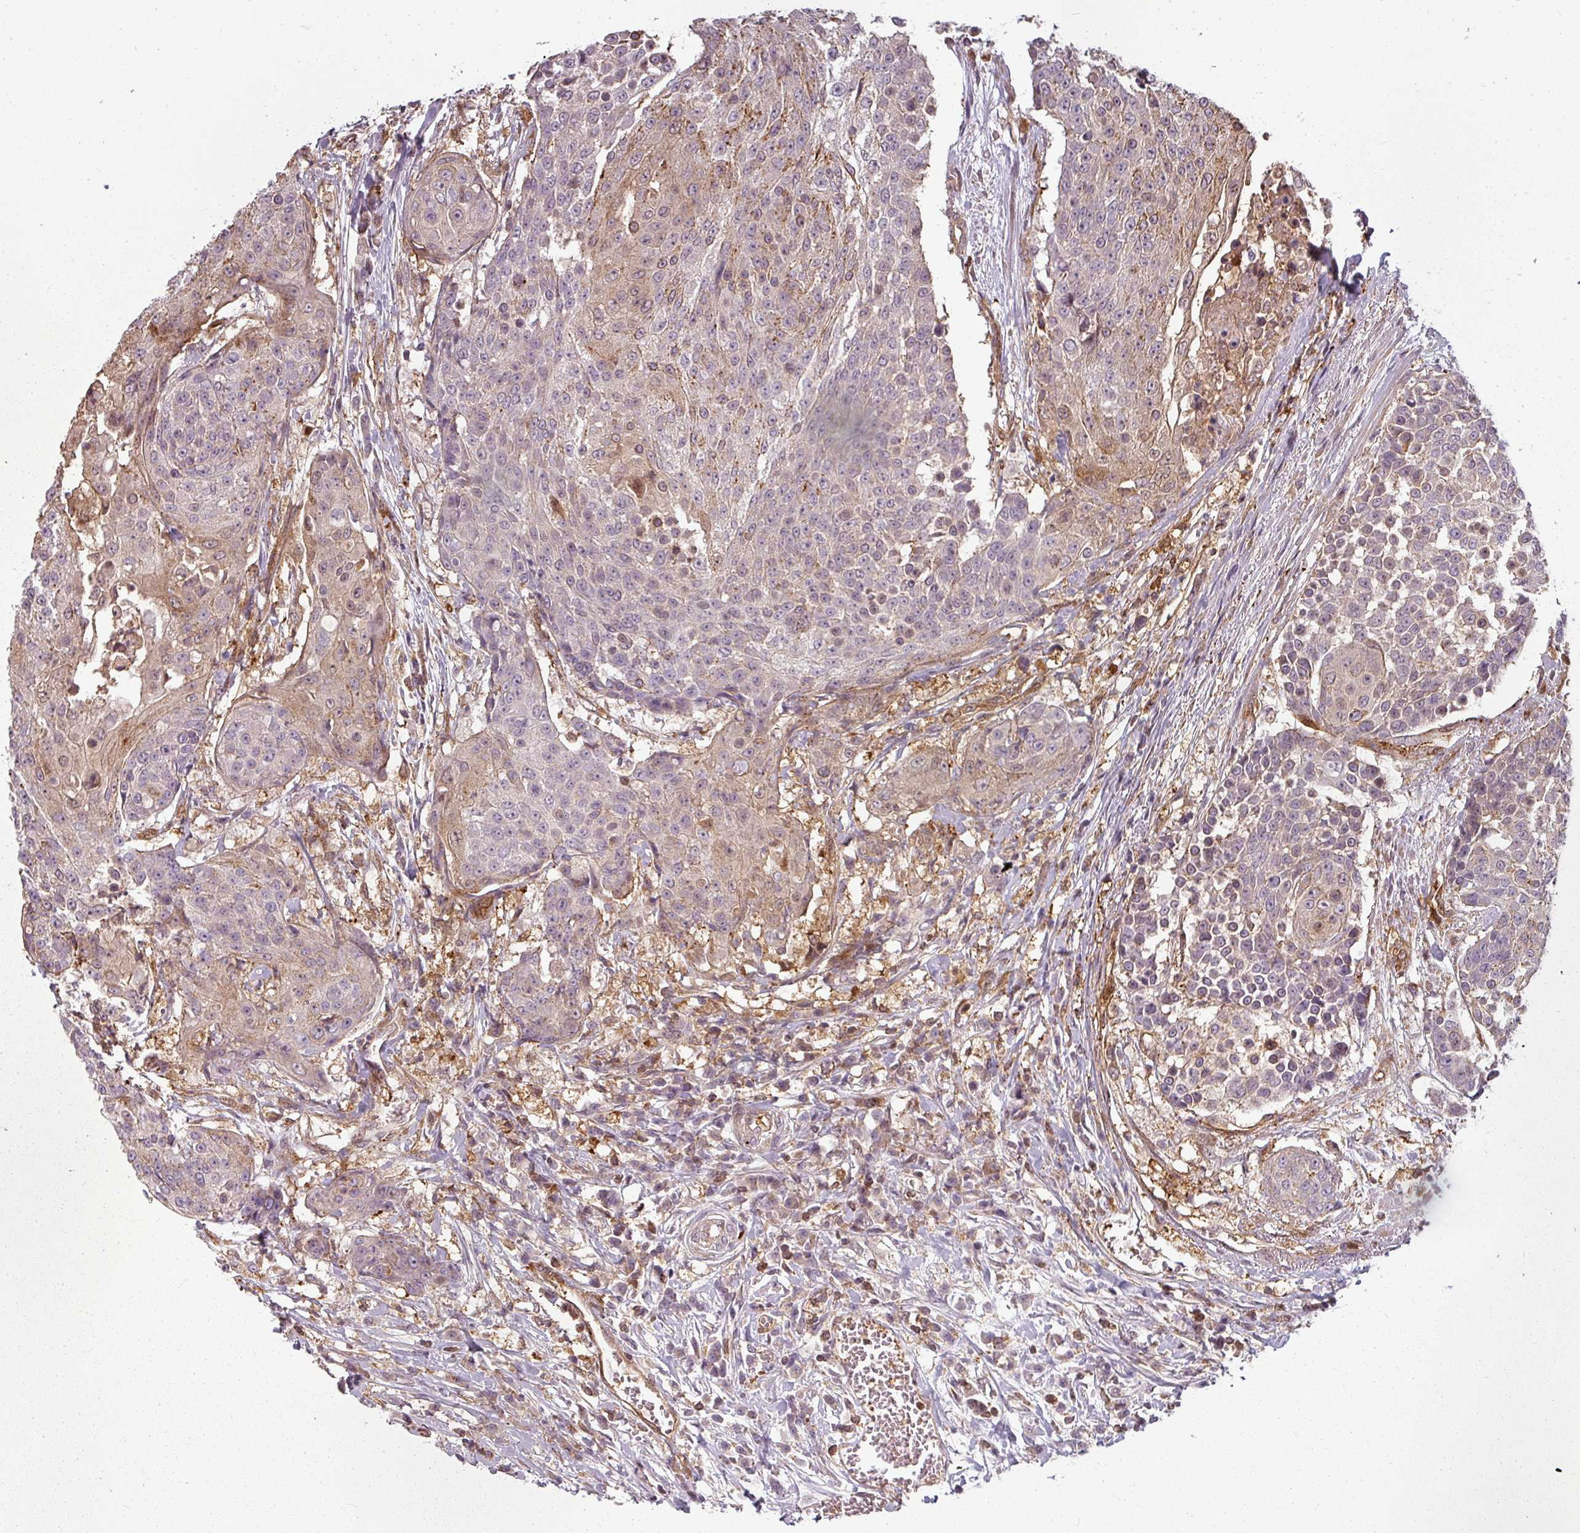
{"staining": {"intensity": "weak", "quantity": "25%-75%", "location": "cytoplasmic/membranous"}, "tissue": "urothelial cancer", "cell_type": "Tumor cells", "image_type": "cancer", "snomed": [{"axis": "morphology", "description": "Urothelial carcinoma, High grade"}, {"axis": "topography", "description": "Urinary bladder"}], "caption": "High-grade urothelial carcinoma tissue displays weak cytoplasmic/membranous expression in about 25%-75% of tumor cells", "gene": "CLIC1", "patient": {"sex": "female", "age": 63}}